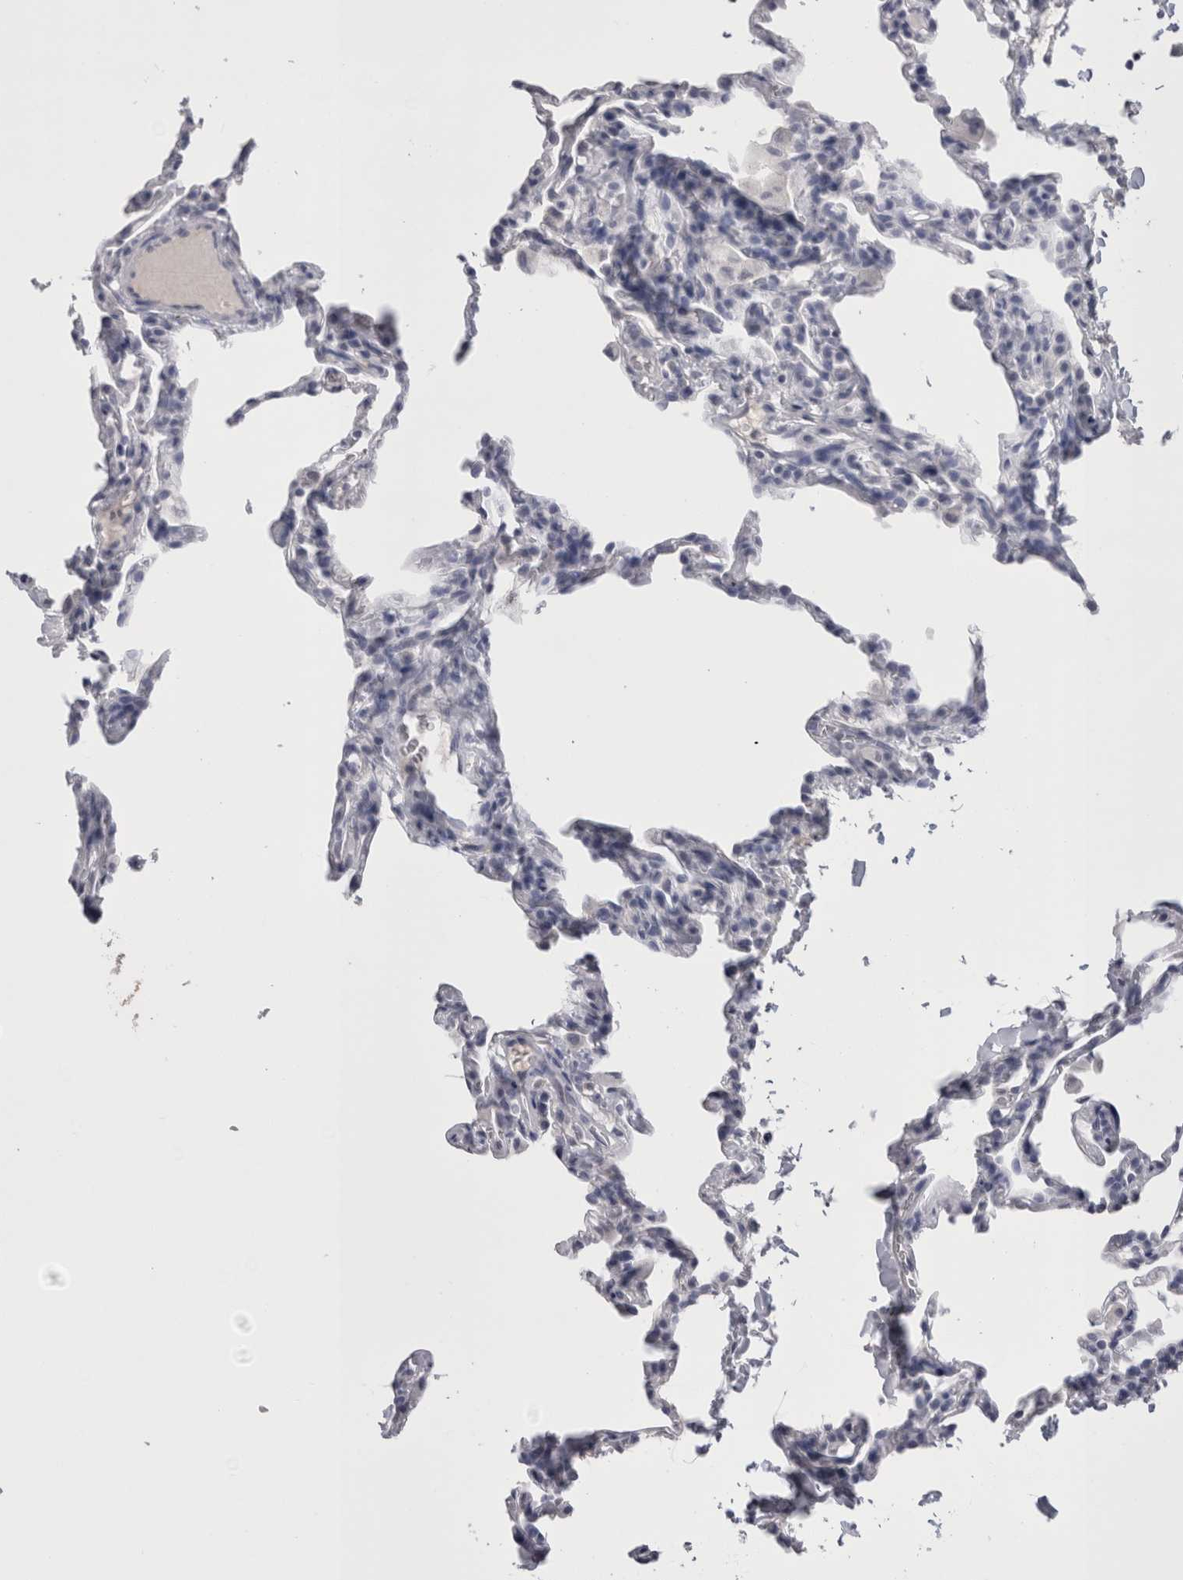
{"staining": {"intensity": "negative", "quantity": "none", "location": "none"}, "tissue": "lung", "cell_type": "Alveolar cells", "image_type": "normal", "snomed": [{"axis": "morphology", "description": "Normal tissue, NOS"}, {"axis": "topography", "description": "Lung"}], "caption": "IHC photomicrograph of normal human lung stained for a protein (brown), which shows no staining in alveolar cells.", "gene": "CDHR5", "patient": {"sex": "male", "age": 20}}